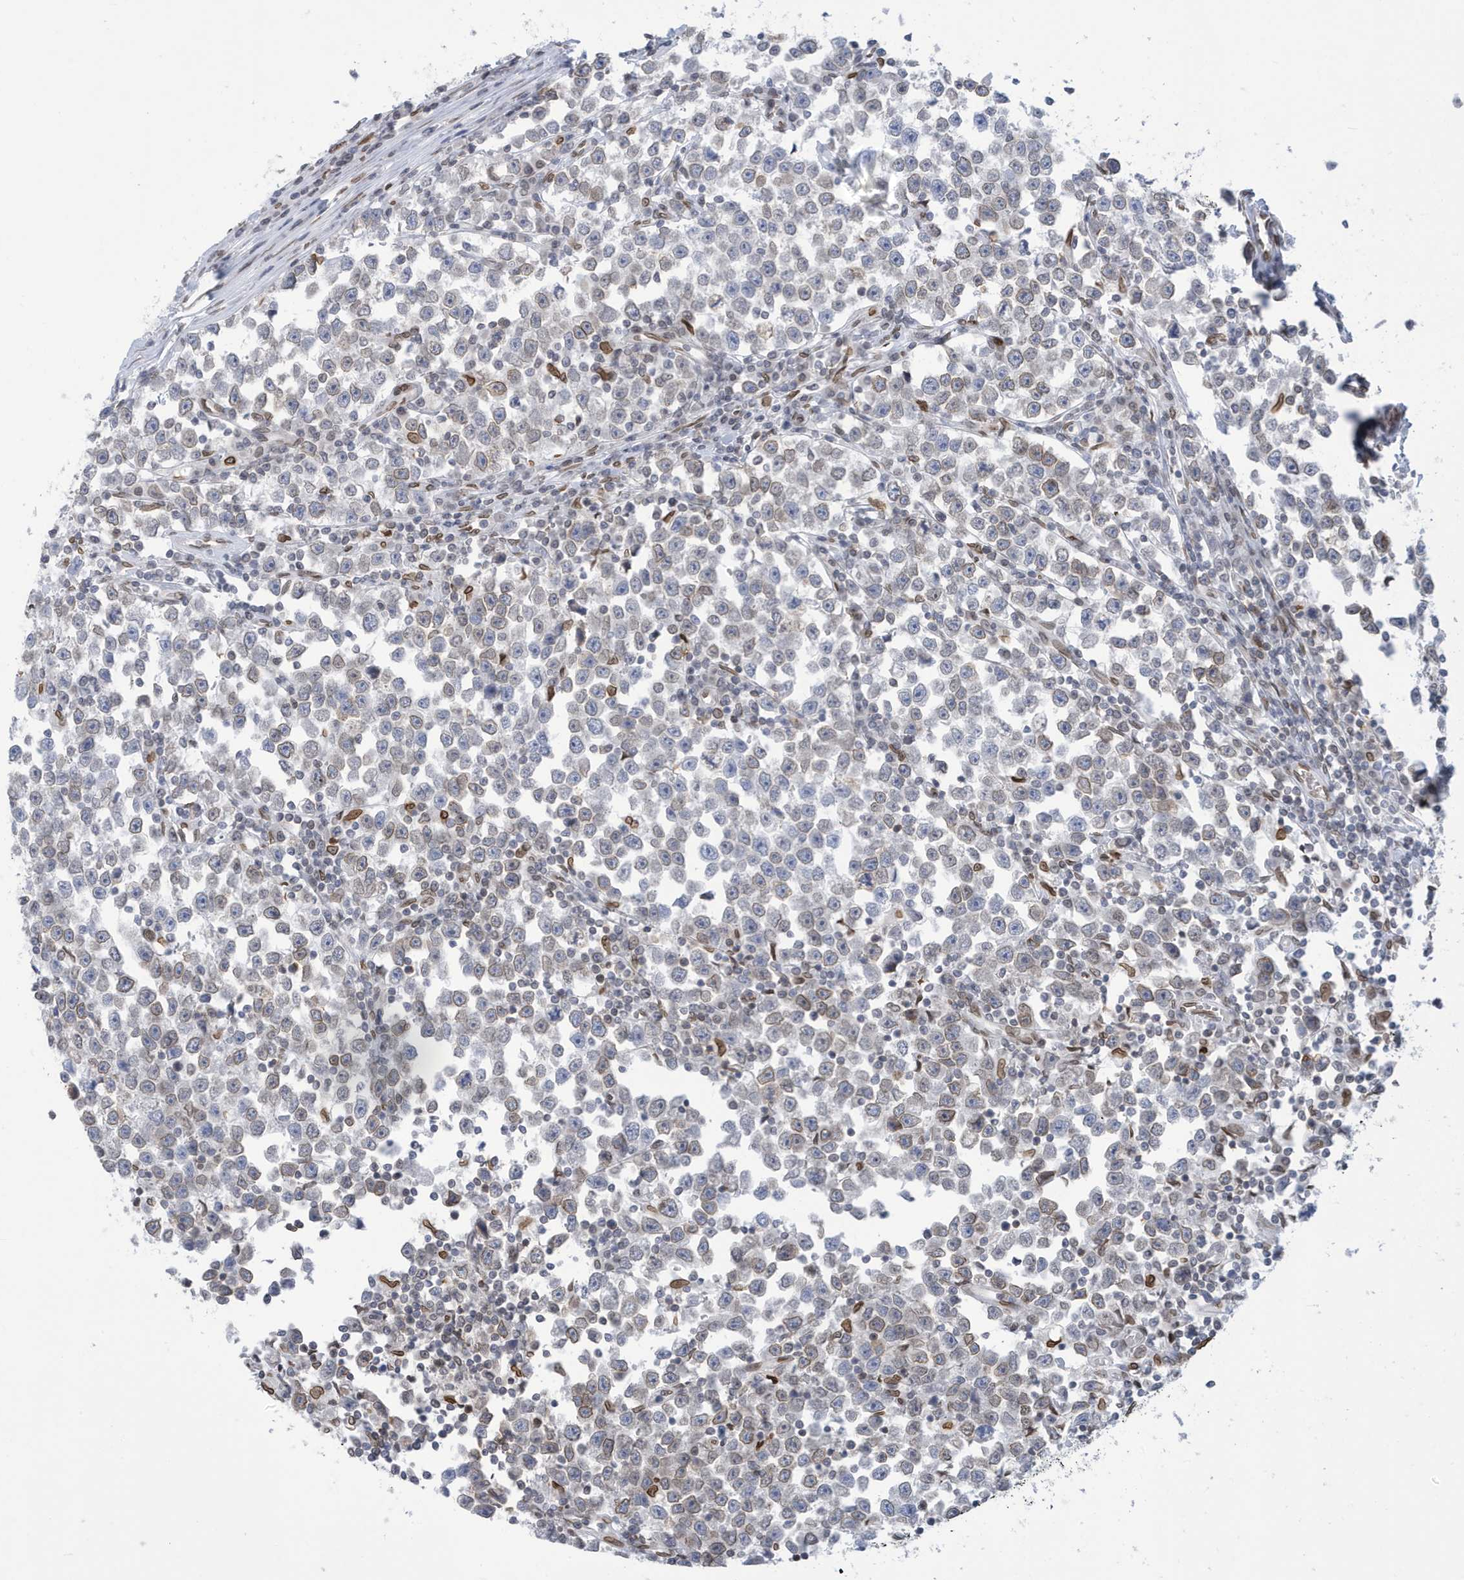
{"staining": {"intensity": "weak", "quantity": "25%-75%", "location": "cytoplasmic/membranous,nuclear"}, "tissue": "testis cancer", "cell_type": "Tumor cells", "image_type": "cancer", "snomed": [{"axis": "morphology", "description": "Normal tissue, NOS"}, {"axis": "morphology", "description": "Seminoma, NOS"}, {"axis": "topography", "description": "Testis"}], "caption": "Human testis seminoma stained with a protein marker demonstrates weak staining in tumor cells.", "gene": "PCYT1A", "patient": {"sex": "male", "age": 43}}